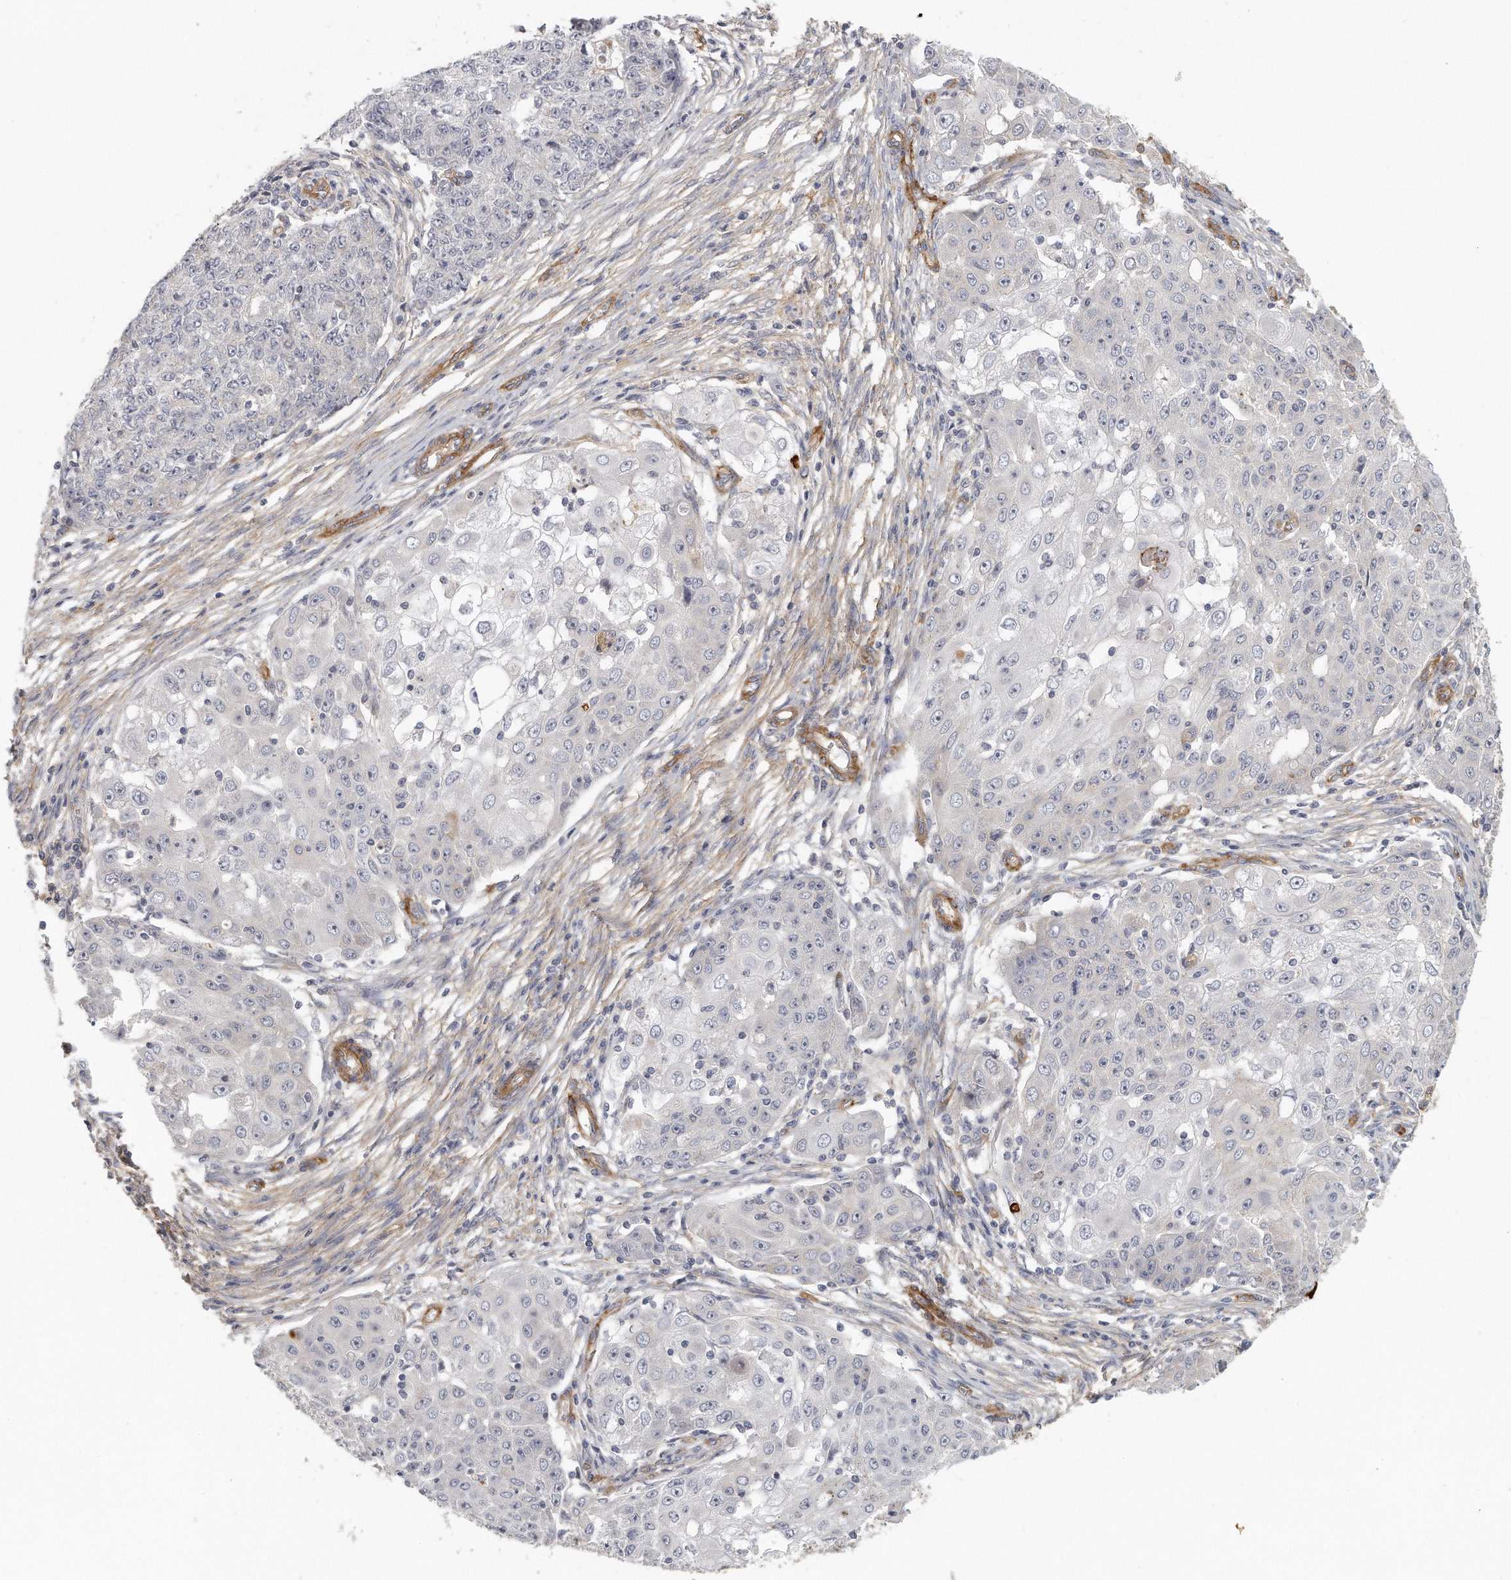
{"staining": {"intensity": "negative", "quantity": "none", "location": "none"}, "tissue": "ovarian cancer", "cell_type": "Tumor cells", "image_type": "cancer", "snomed": [{"axis": "morphology", "description": "Carcinoma, endometroid"}, {"axis": "topography", "description": "Ovary"}], "caption": "High magnification brightfield microscopy of ovarian cancer stained with DAB (brown) and counterstained with hematoxylin (blue): tumor cells show no significant staining.", "gene": "MTERF4", "patient": {"sex": "female", "age": 42}}